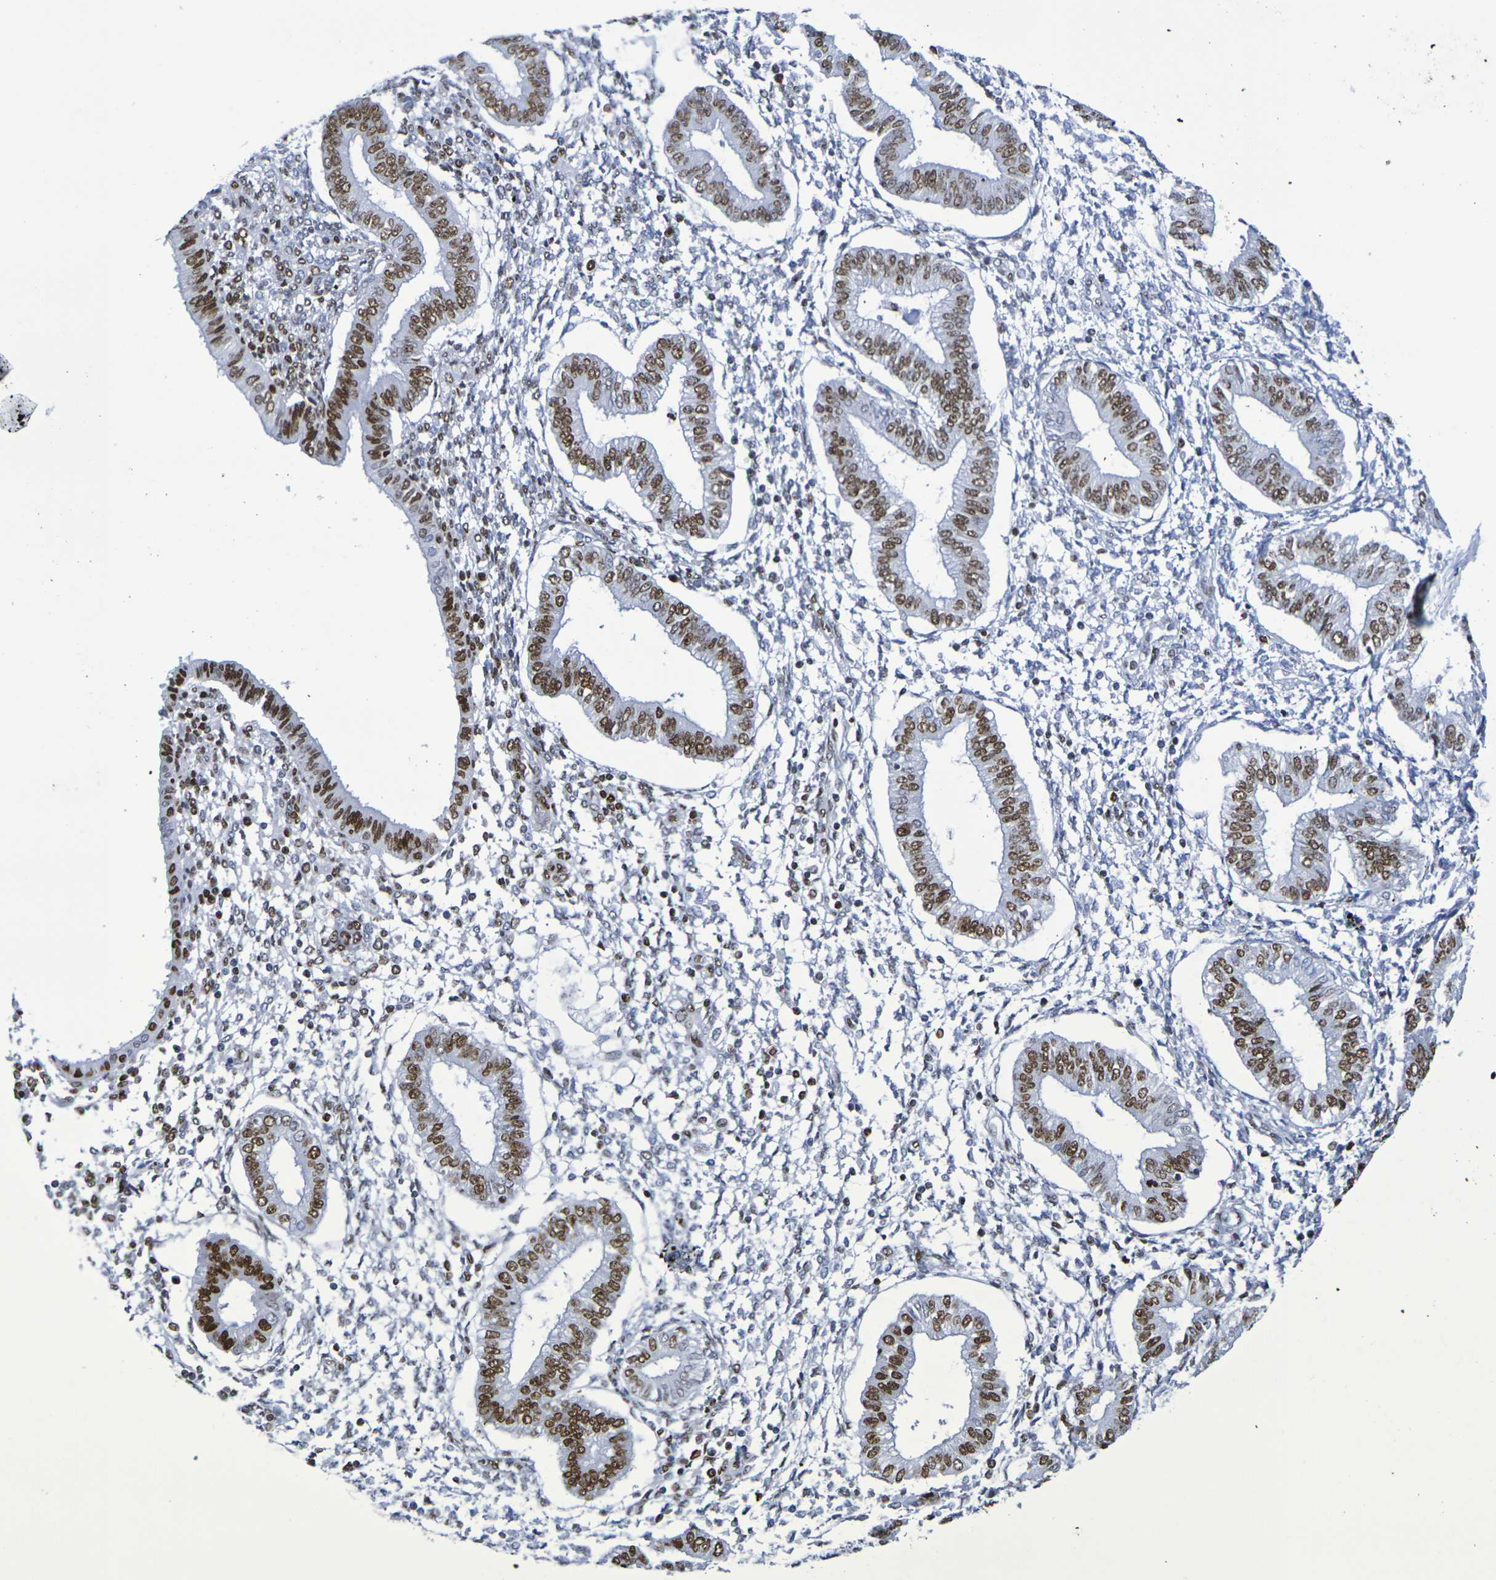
{"staining": {"intensity": "moderate", "quantity": "<25%", "location": "nuclear"}, "tissue": "endometrium", "cell_type": "Cells in endometrial stroma", "image_type": "normal", "snomed": [{"axis": "morphology", "description": "Normal tissue, NOS"}, {"axis": "topography", "description": "Endometrium"}], "caption": "IHC (DAB (3,3'-diaminobenzidine)) staining of benign endometrium exhibits moderate nuclear protein staining in about <25% of cells in endometrial stroma.", "gene": "H1", "patient": {"sex": "female", "age": 50}}